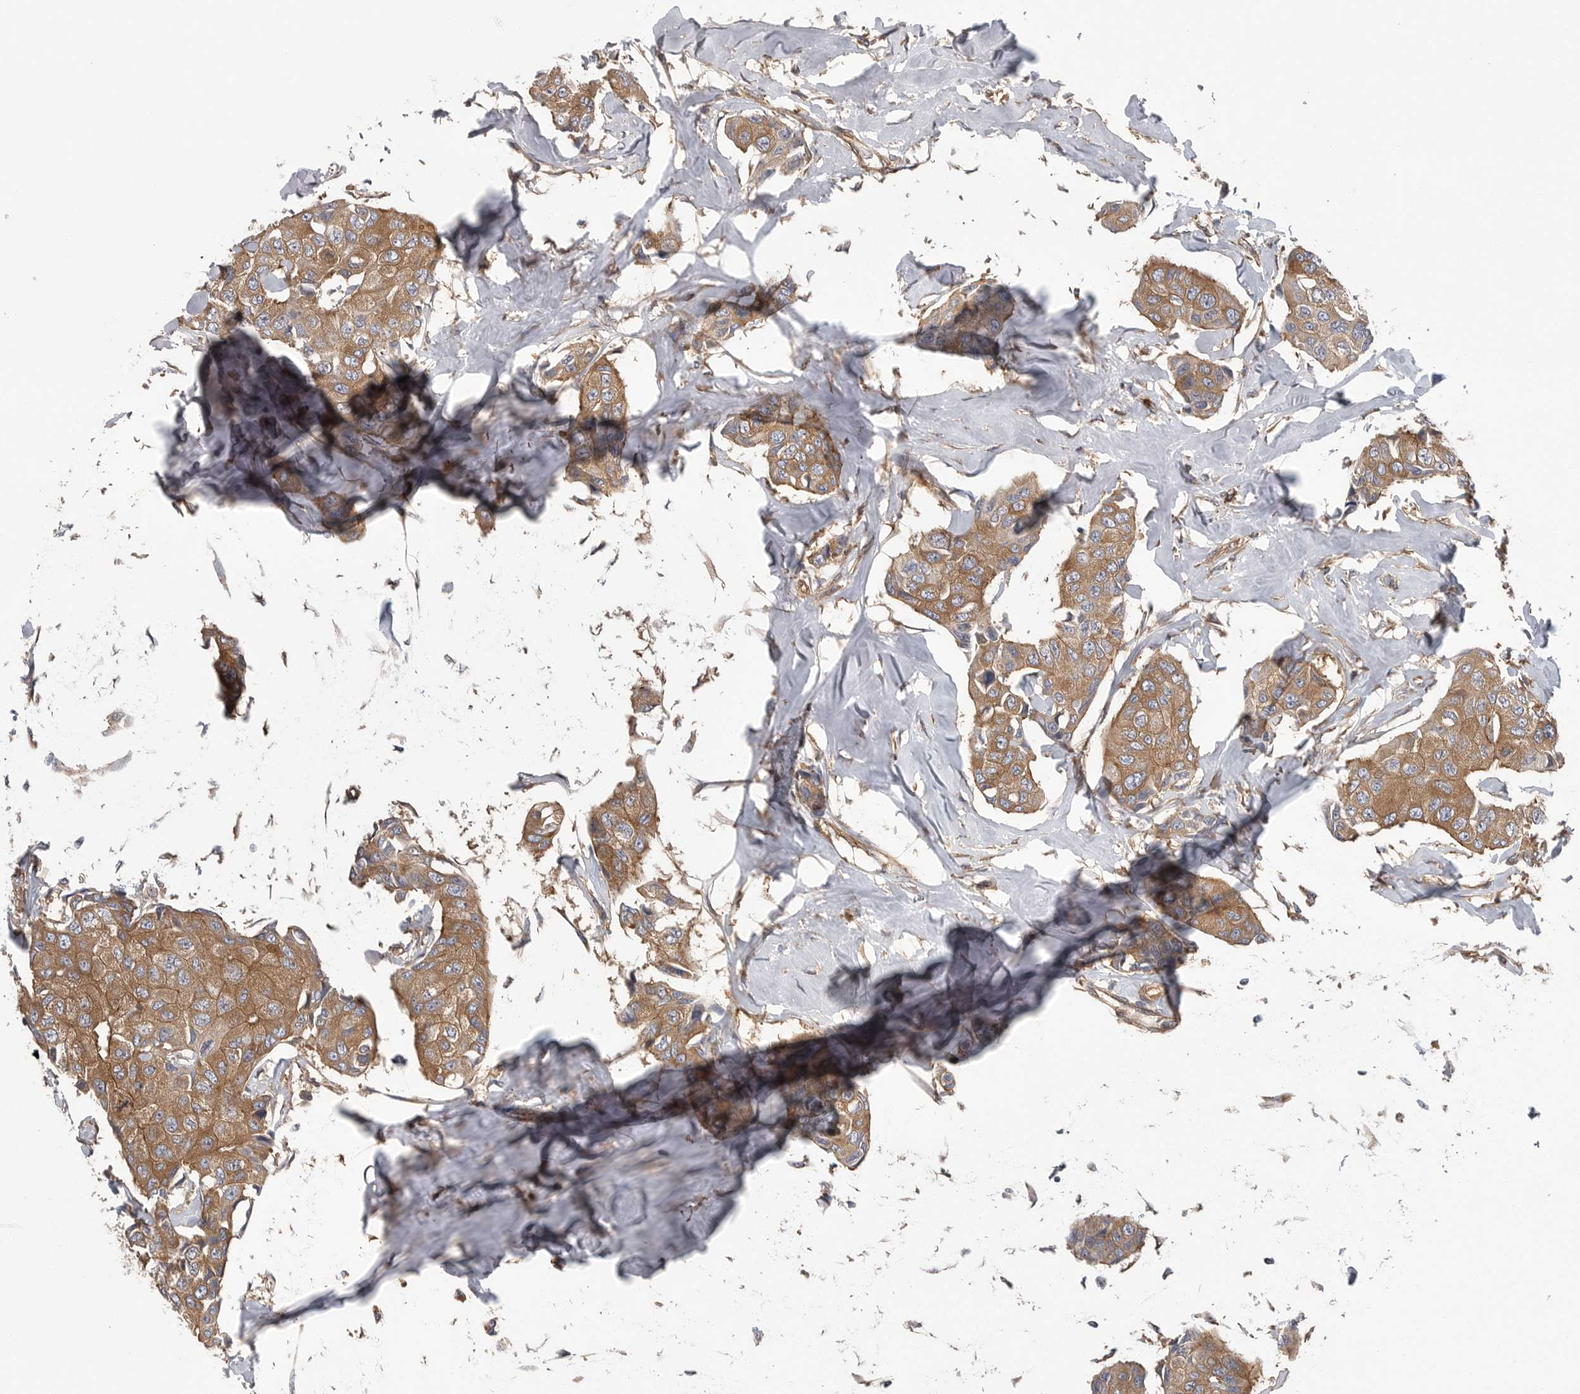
{"staining": {"intensity": "moderate", "quantity": ">75%", "location": "cytoplasmic/membranous"}, "tissue": "breast cancer", "cell_type": "Tumor cells", "image_type": "cancer", "snomed": [{"axis": "morphology", "description": "Duct carcinoma"}, {"axis": "topography", "description": "Breast"}], "caption": "Brown immunohistochemical staining in human breast invasive ductal carcinoma reveals moderate cytoplasmic/membranous positivity in approximately >75% of tumor cells. Immunohistochemistry stains the protein of interest in brown and the nuclei are stained blue.", "gene": "OXR1", "patient": {"sex": "female", "age": 80}}